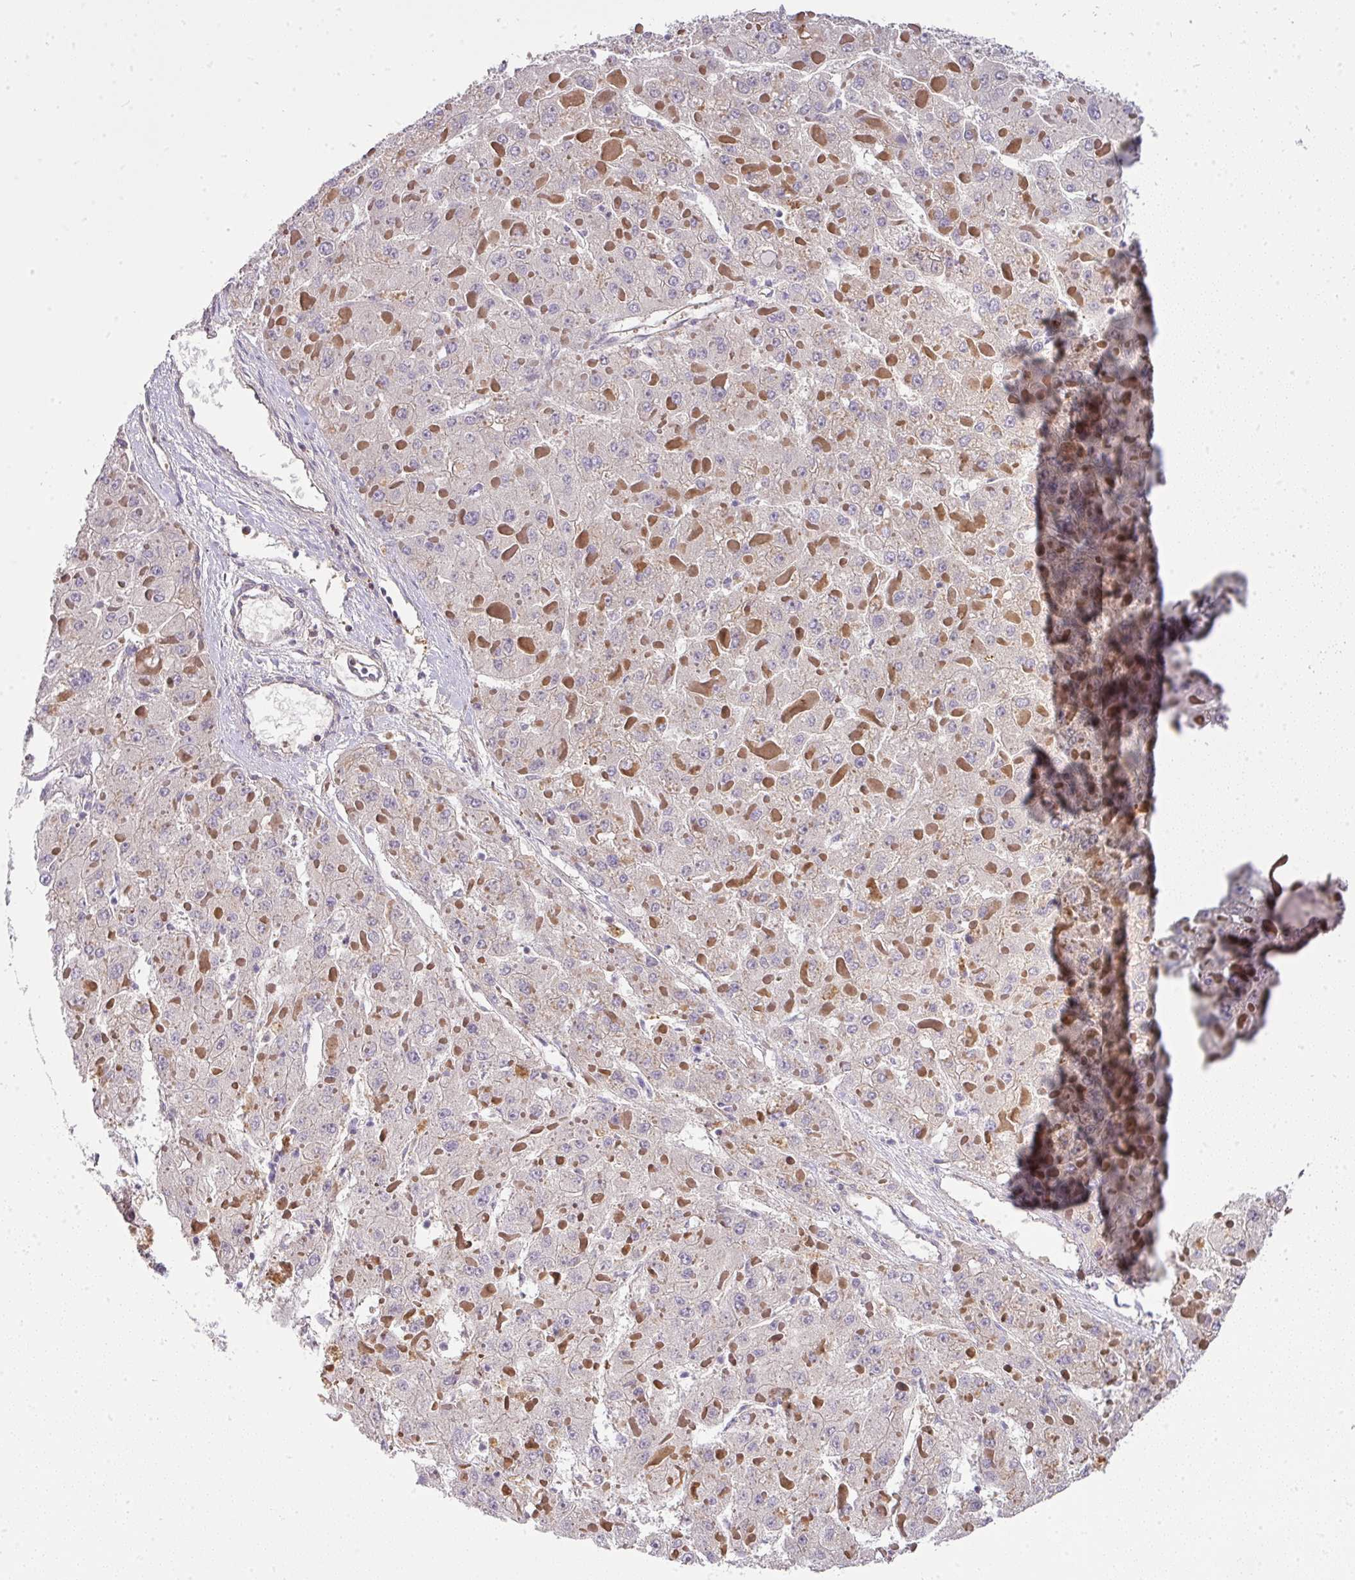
{"staining": {"intensity": "negative", "quantity": "none", "location": "none"}, "tissue": "liver cancer", "cell_type": "Tumor cells", "image_type": "cancer", "snomed": [{"axis": "morphology", "description": "Carcinoma, Hepatocellular, NOS"}, {"axis": "topography", "description": "Liver"}], "caption": "This is a histopathology image of immunohistochemistry staining of liver hepatocellular carcinoma, which shows no positivity in tumor cells.", "gene": "TMEM107", "patient": {"sex": "female", "age": 73}}